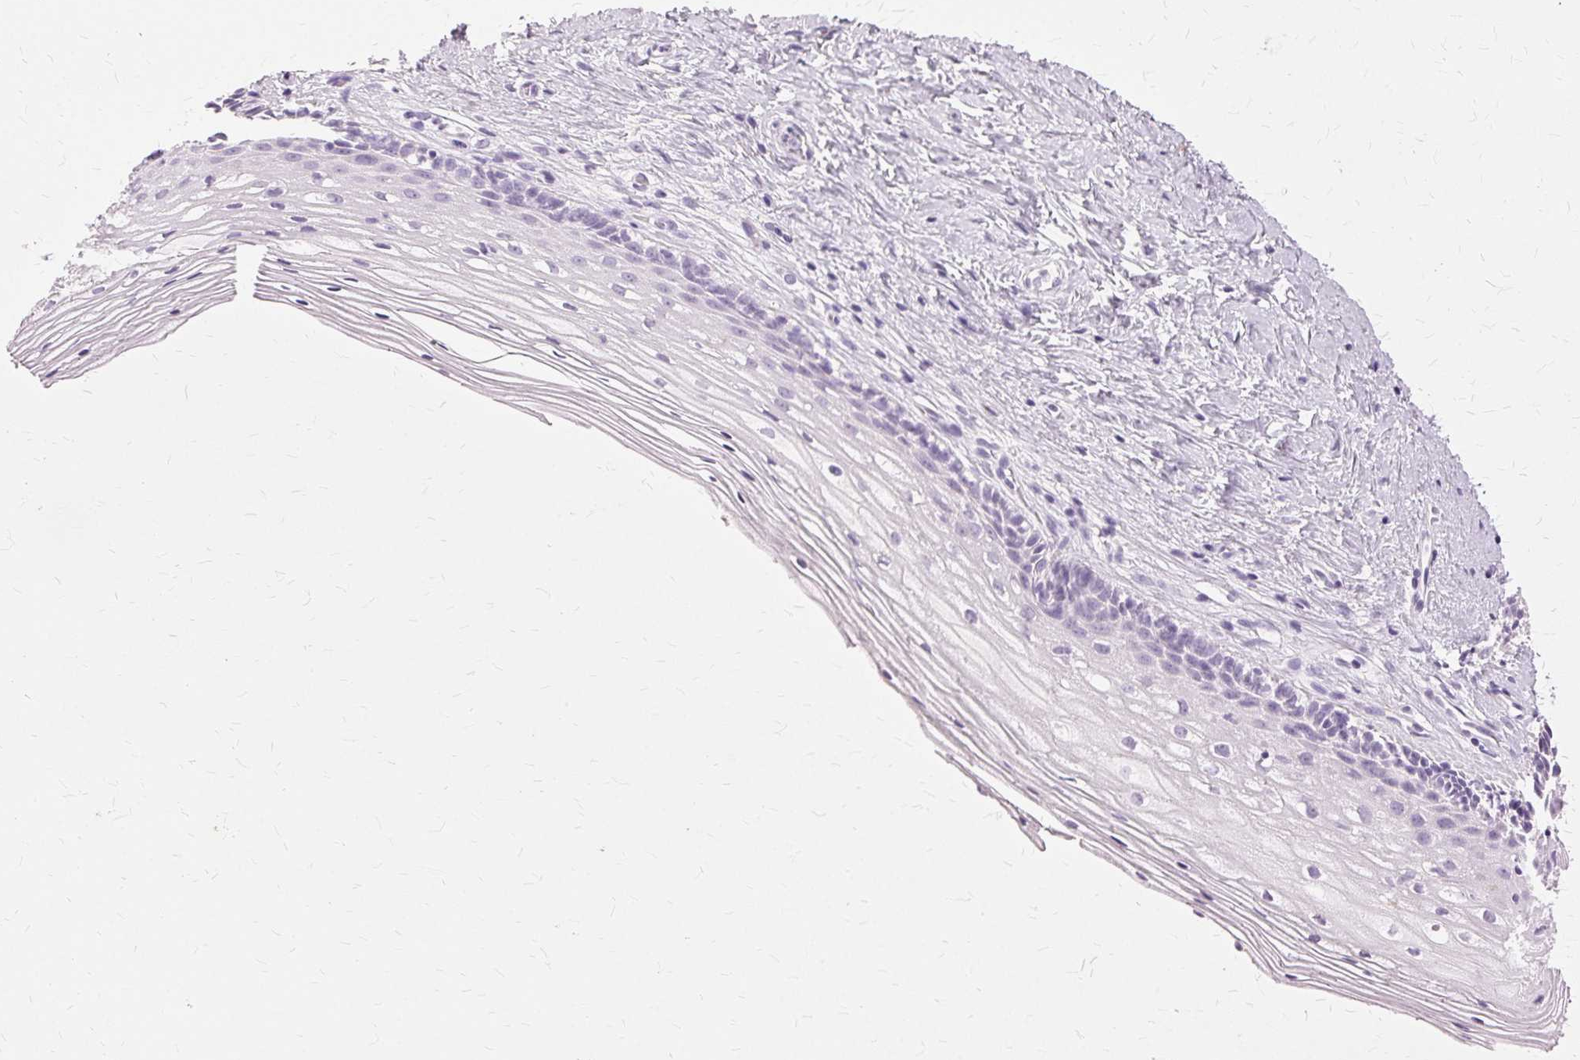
{"staining": {"intensity": "negative", "quantity": "none", "location": "none"}, "tissue": "vagina", "cell_type": "Squamous epithelial cells", "image_type": "normal", "snomed": [{"axis": "morphology", "description": "Normal tissue, NOS"}, {"axis": "topography", "description": "Vagina"}], "caption": "The immunohistochemistry (IHC) photomicrograph has no significant expression in squamous epithelial cells of vagina. (DAB (3,3'-diaminobenzidine) immunohistochemistry, high magnification).", "gene": "SLC45A3", "patient": {"sex": "female", "age": 45}}